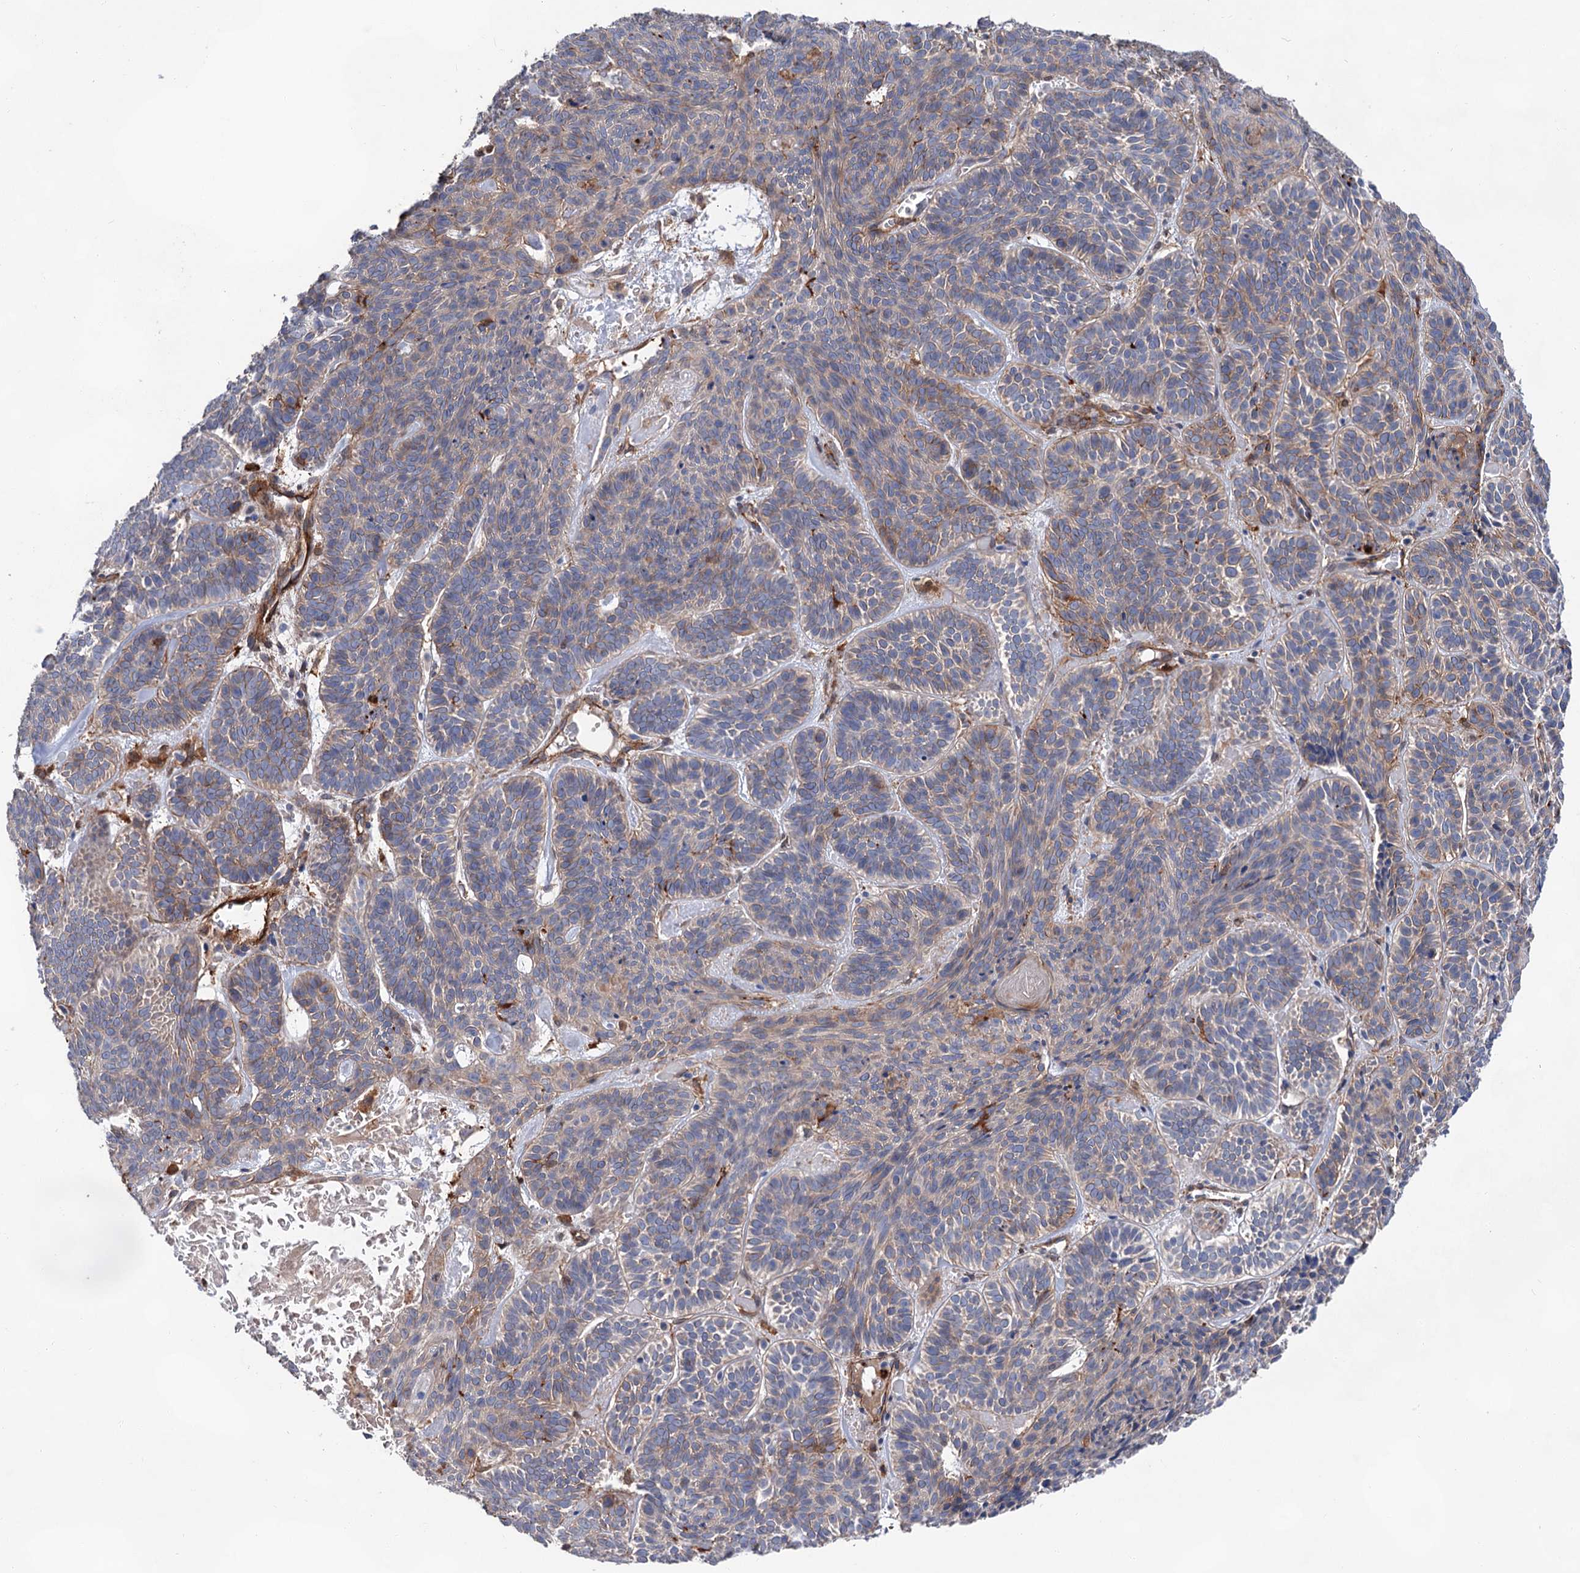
{"staining": {"intensity": "moderate", "quantity": "<25%", "location": "cytoplasmic/membranous"}, "tissue": "skin cancer", "cell_type": "Tumor cells", "image_type": "cancer", "snomed": [{"axis": "morphology", "description": "Basal cell carcinoma"}, {"axis": "topography", "description": "Skin"}], "caption": "Moderate cytoplasmic/membranous staining for a protein is identified in about <25% of tumor cells of basal cell carcinoma (skin) using immunohistochemistry (IHC).", "gene": "TMTC3", "patient": {"sex": "male", "age": 85}}